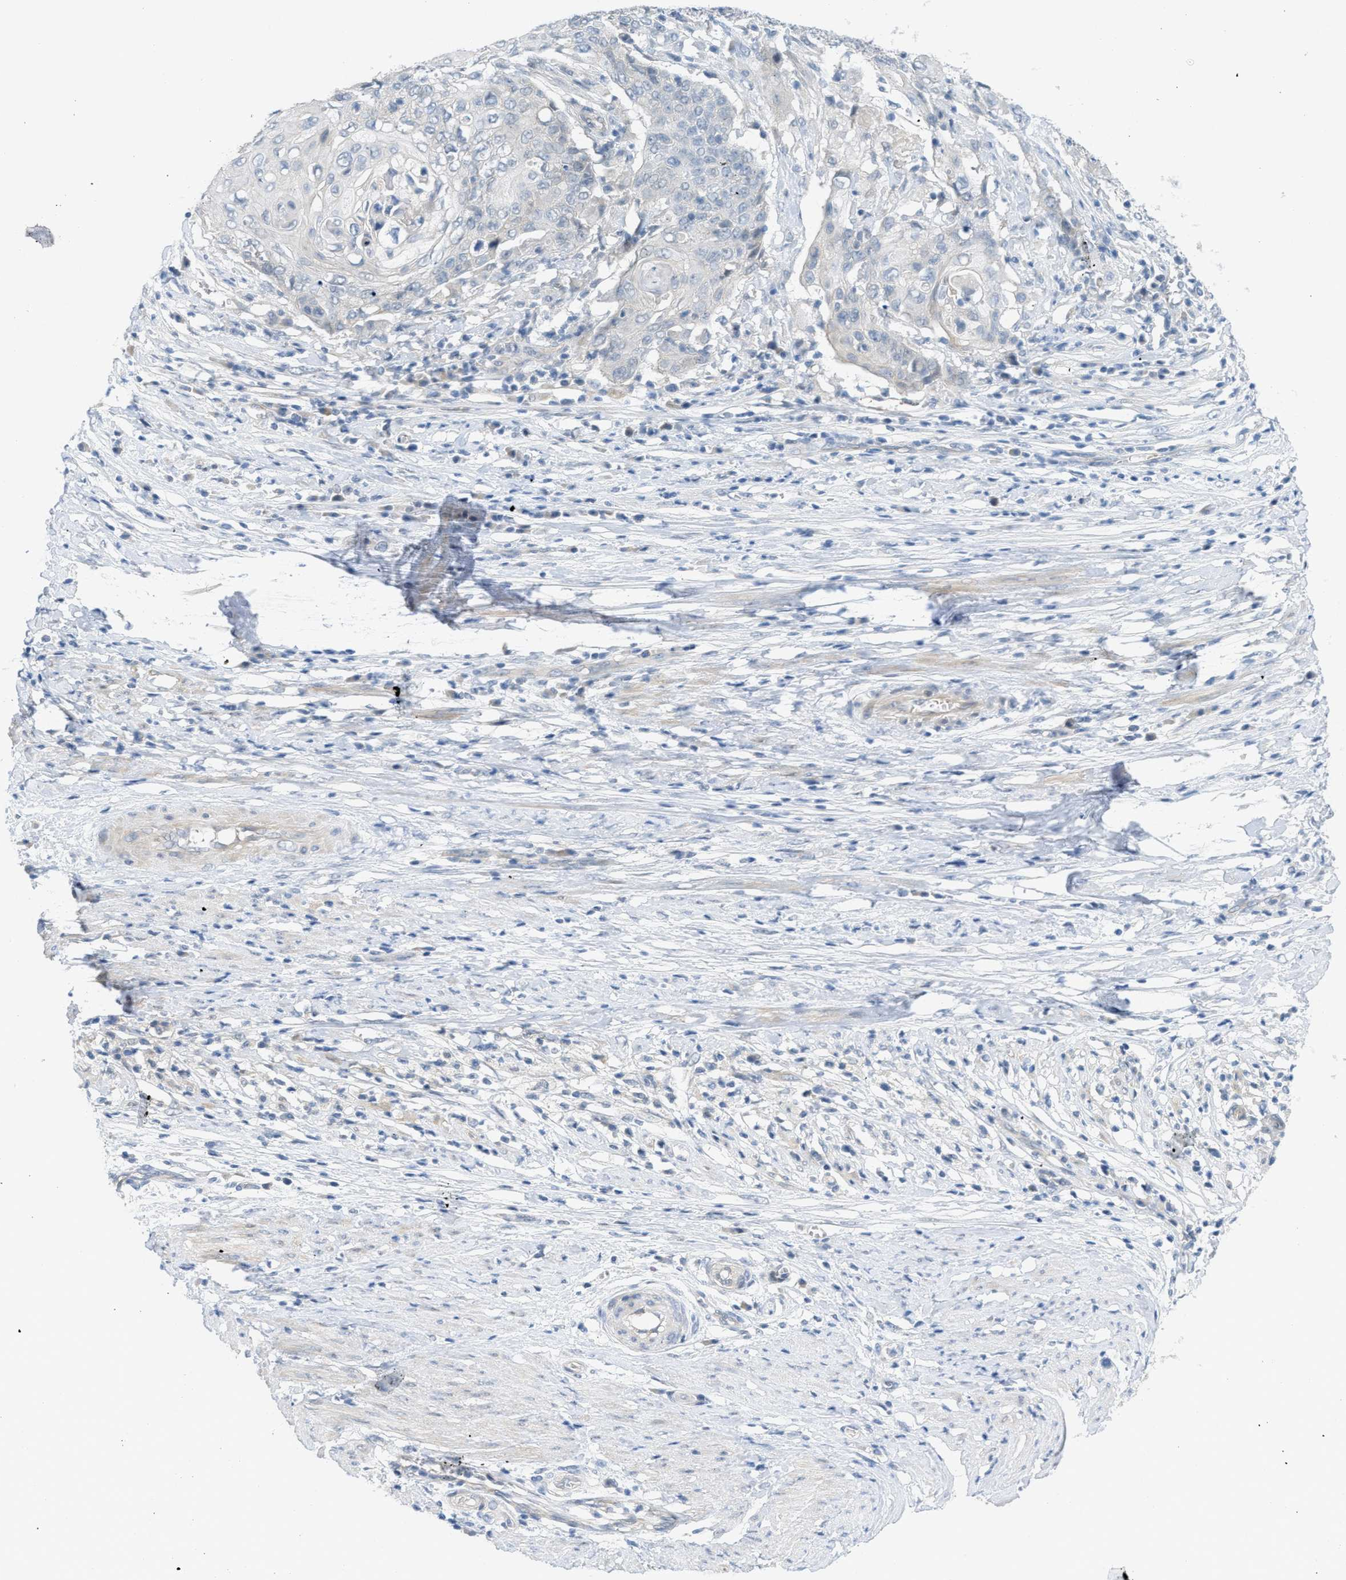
{"staining": {"intensity": "negative", "quantity": "none", "location": "none"}, "tissue": "cervical cancer", "cell_type": "Tumor cells", "image_type": "cancer", "snomed": [{"axis": "morphology", "description": "Squamous cell carcinoma, NOS"}, {"axis": "topography", "description": "Cervix"}], "caption": "This is an IHC histopathology image of cervical squamous cell carcinoma. There is no positivity in tumor cells.", "gene": "TNFAIP1", "patient": {"sex": "female", "age": 39}}